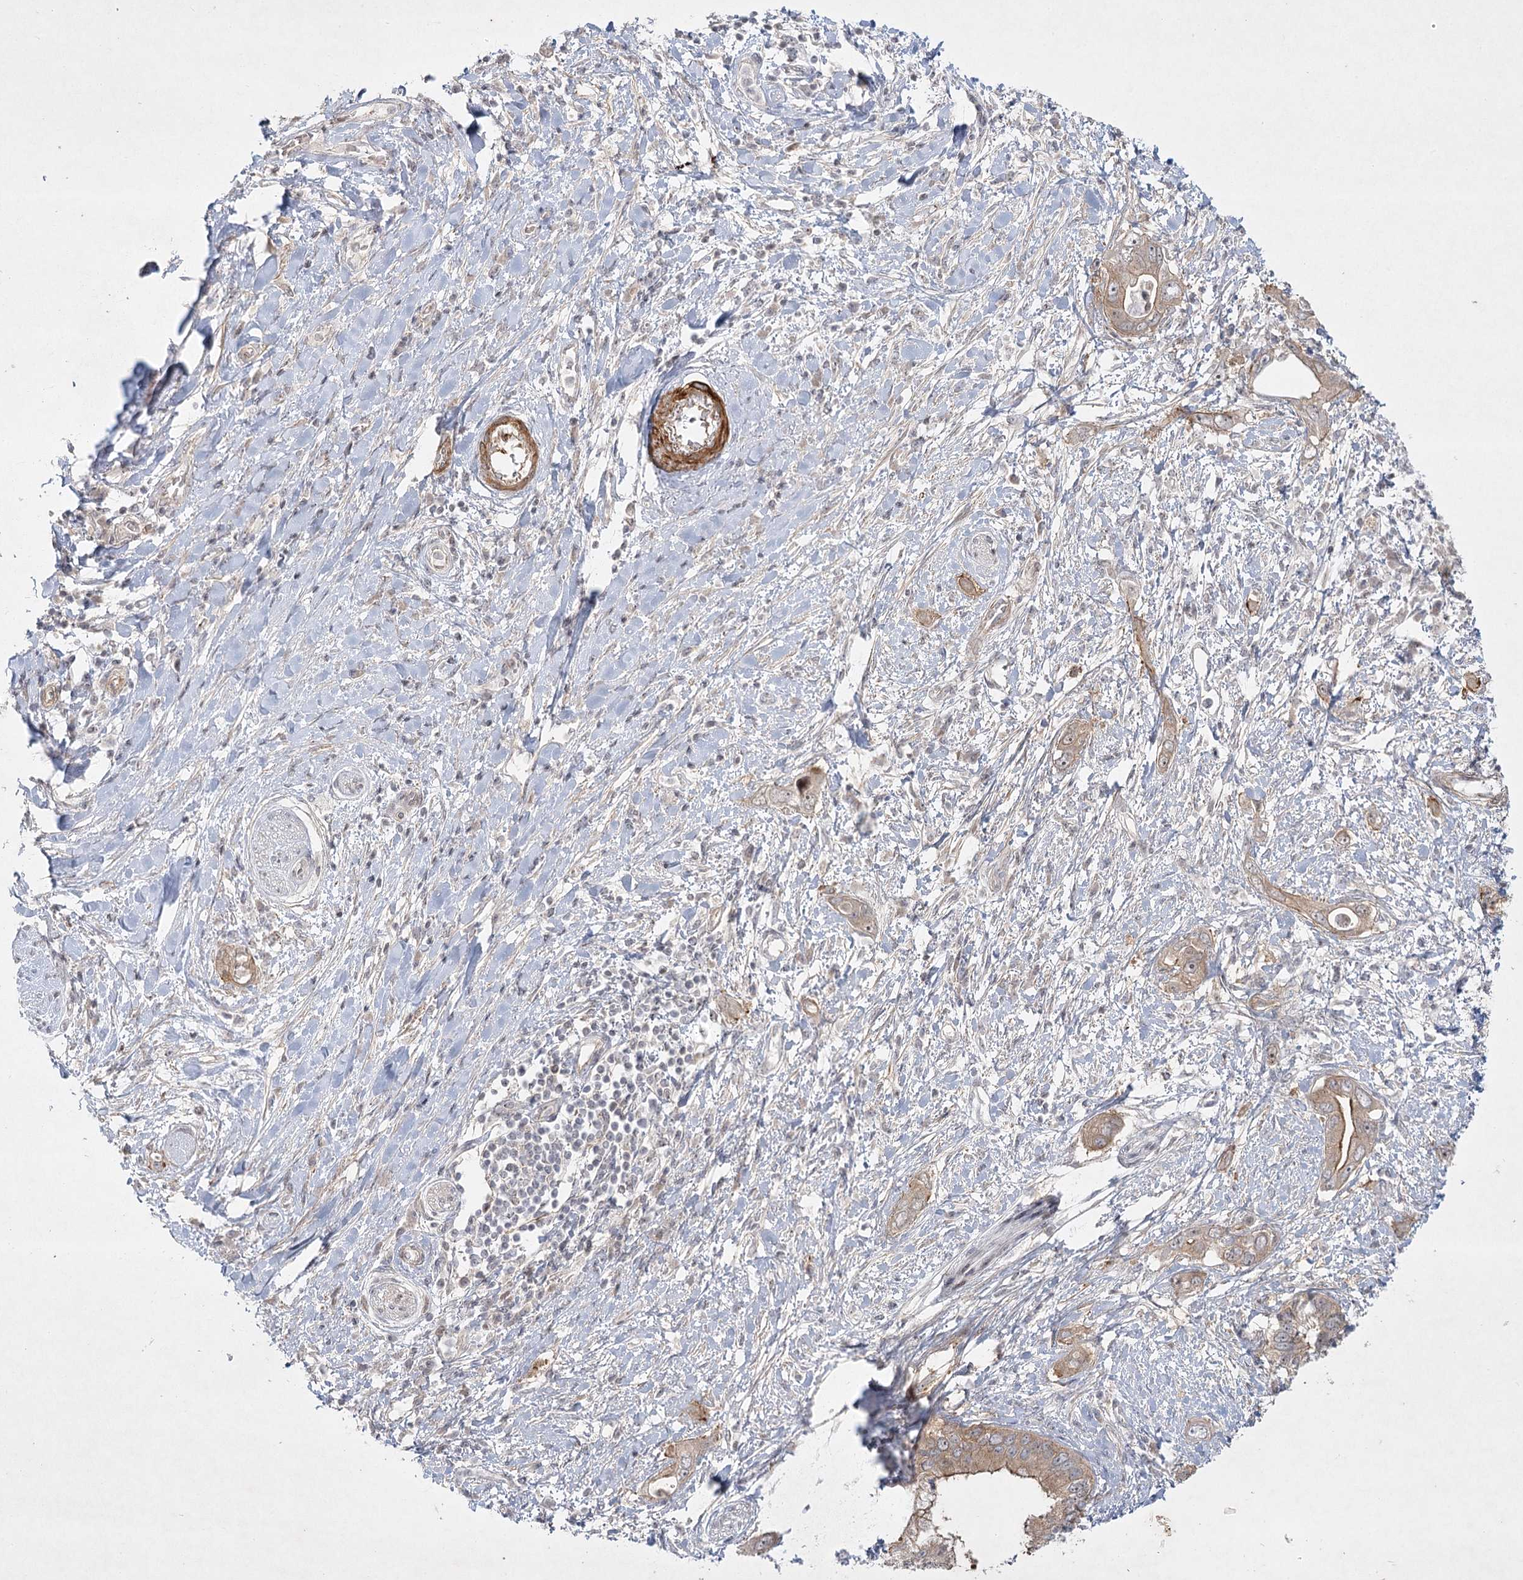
{"staining": {"intensity": "weak", "quantity": ">75%", "location": "cytoplasmic/membranous"}, "tissue": "pancreatic cancer", "cell_type": "Tumor cells", "image_type": "cancer", "snomed": [{"axis": "morphology", "description": "Inflammation, NOS"}, {"axis": "morphology", "description": "Adenocarcinoma, NOS"}, {"axis": "topography", "description": "Pancreas"}], "caption": "A brown stain shows weak cytoplasmic/membranous staining of a protein in human adenocarcinoma (pancreatic) tumor cells. The staining is performed using DAB (3,3'-diaminobenzidine) brown chromogen to label protein expression. The nuclei are counter-stained blue using hematoxylin.", "gene": "SH2D3A", "patient": {"sex": "female", "age": 56}}